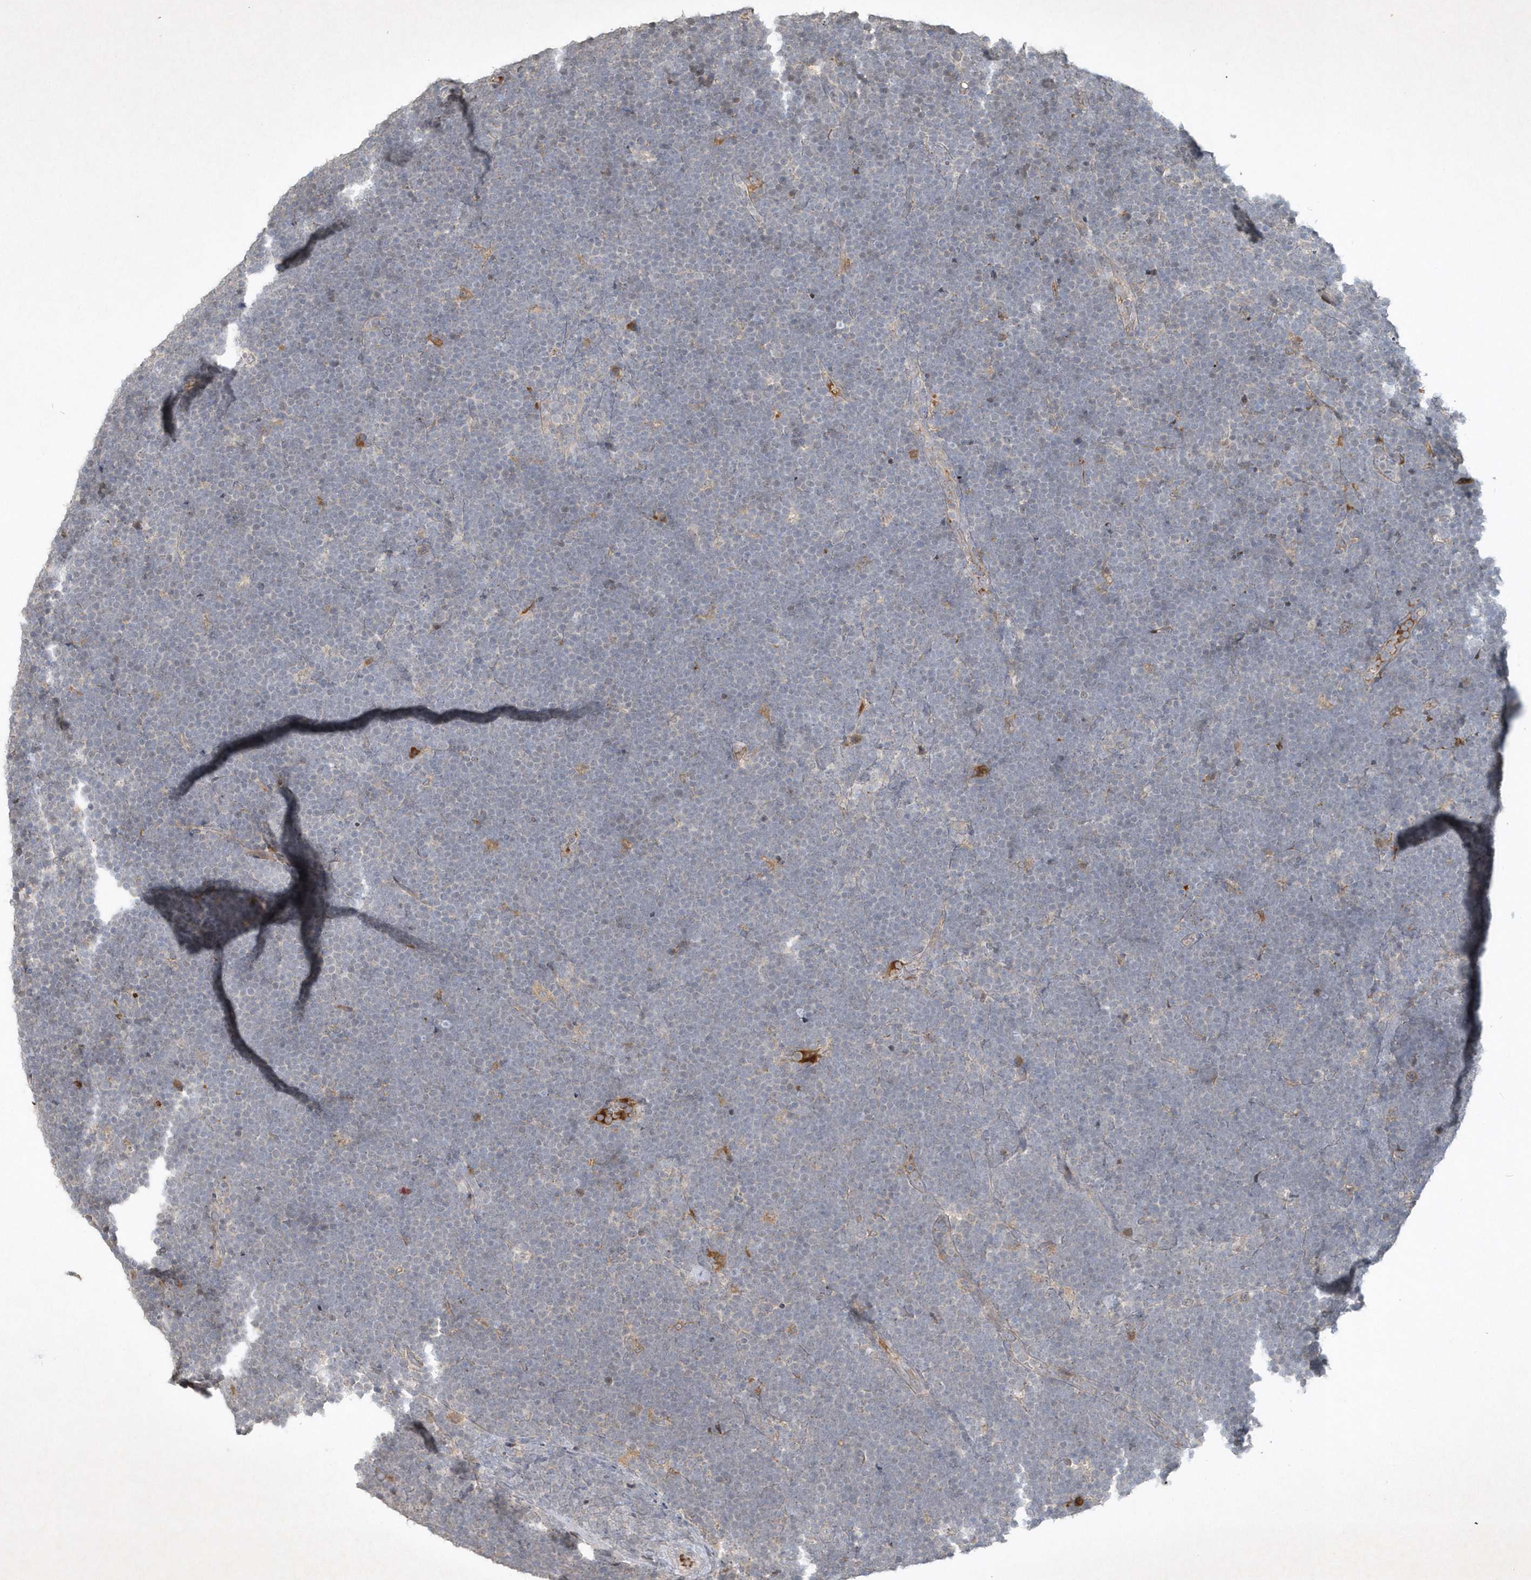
{"staining": {"intensity": "negative", "quantity": "none", "location": "none"}, "tissue": "lymphoma", "cell_type": "Tumor cells", "image_type": "cancer", "snomed": [{"axis": "morphology", "description": "Malignant lymphoma, non-Hodgkin's type, High grade"}, {"axis": "topography", "description": "Lymph node"}], "caption": "Immunohistochemistry photomicrograph of malignant lymphoma, non-Hodgkin's type (high-grade) stained for a protein (brown), which demonstrates no staining in tumor cells.", "gene": "THG1L", "patient": {"sex": "male", "age": 13}}